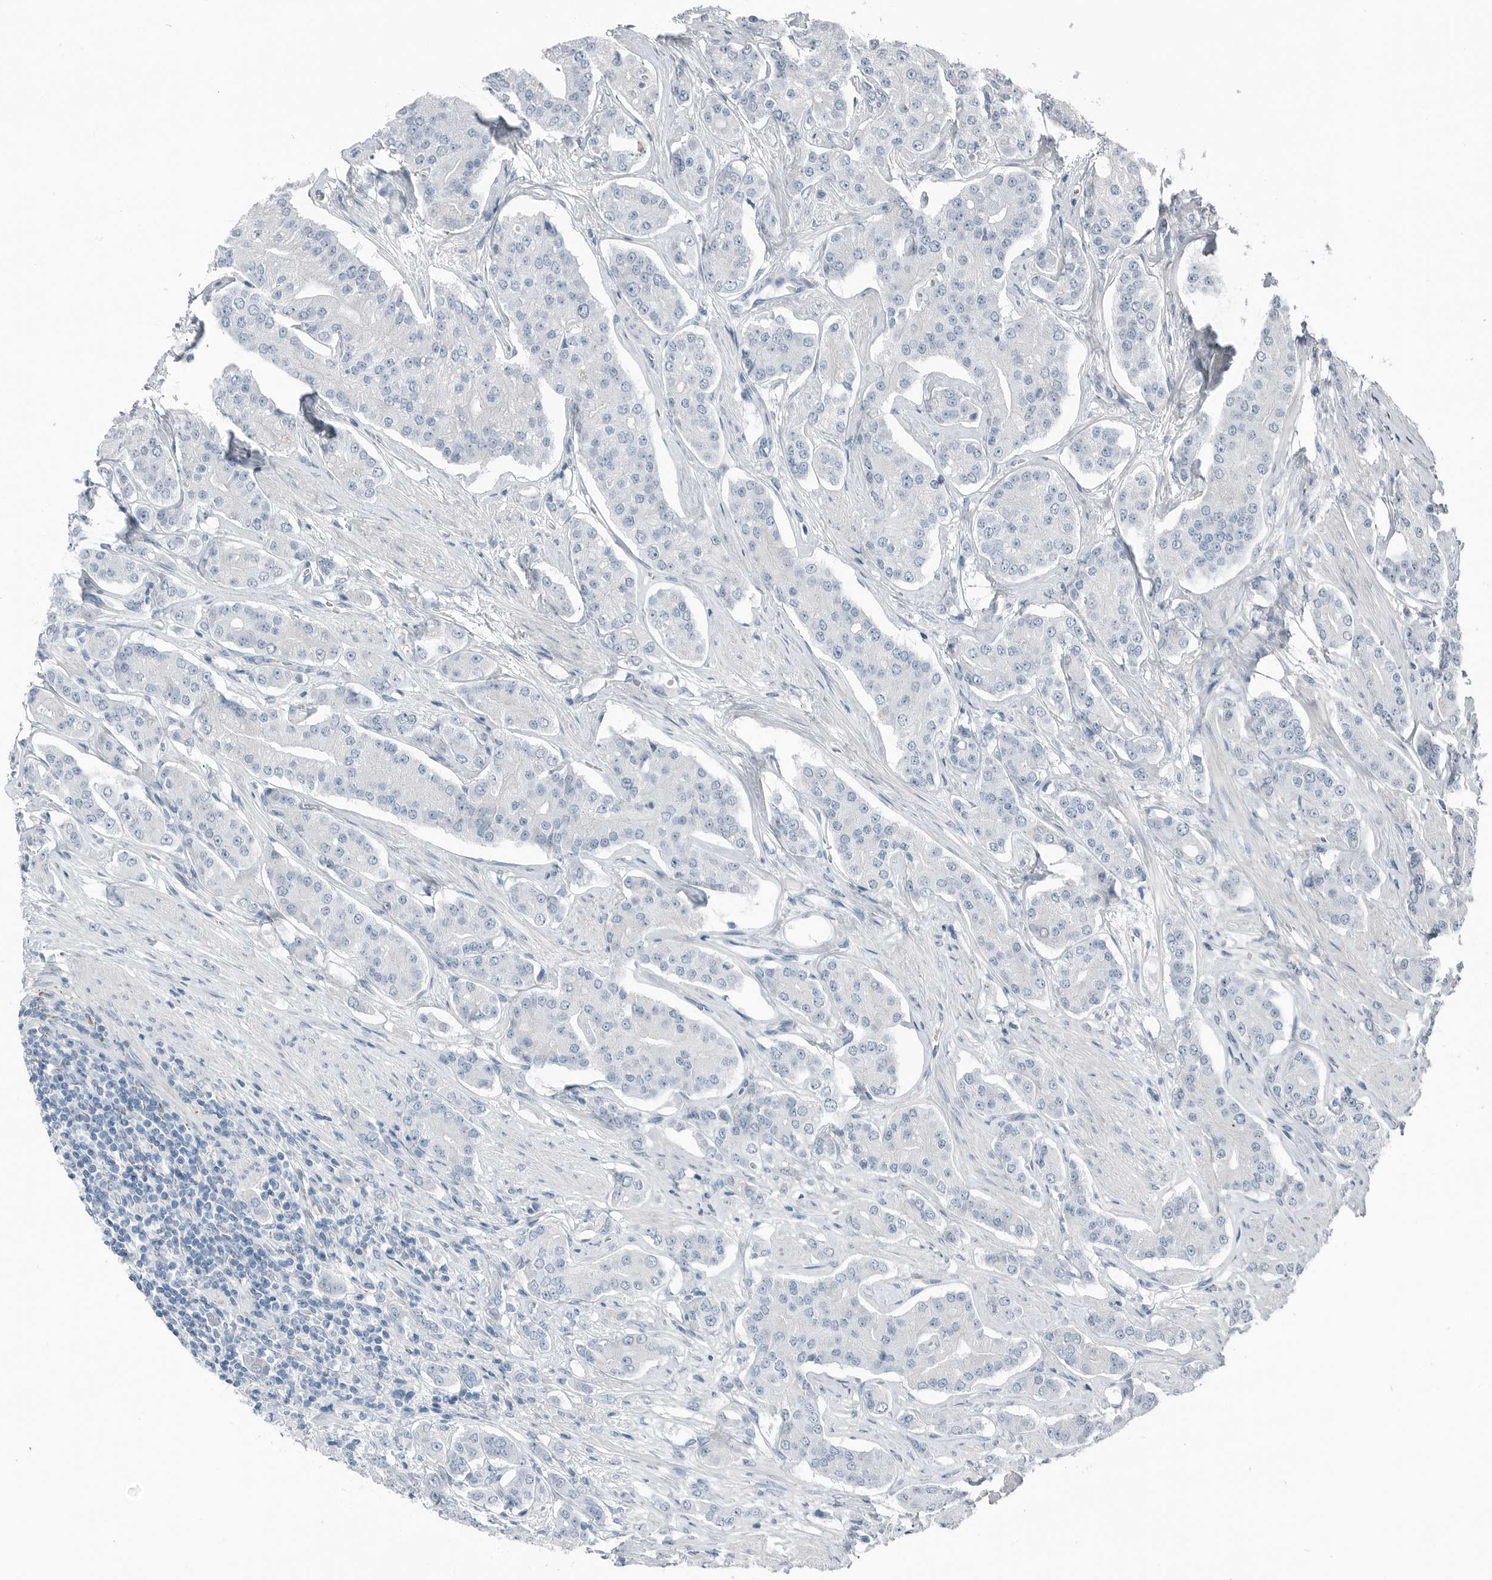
{"staining": {"intensity": "negative", "quantity": "none", "location": "none"}, "tissue": "prostate cancer", "cell_type": "Tumor cells", "image_type": "cancer", "snomed": [{"axis": "morphology", "description": "Adenocarcinoma, High grade"}, {"axis": "topography", "description": "Prostate"}], "caption": "A histopathology image of prostate adenocarcinoma (high-grade) stained for a protein displays no brown staining in tumor cells.", "gene": "SERPINB7", "patient": {"sex": "male", "age": 71}}